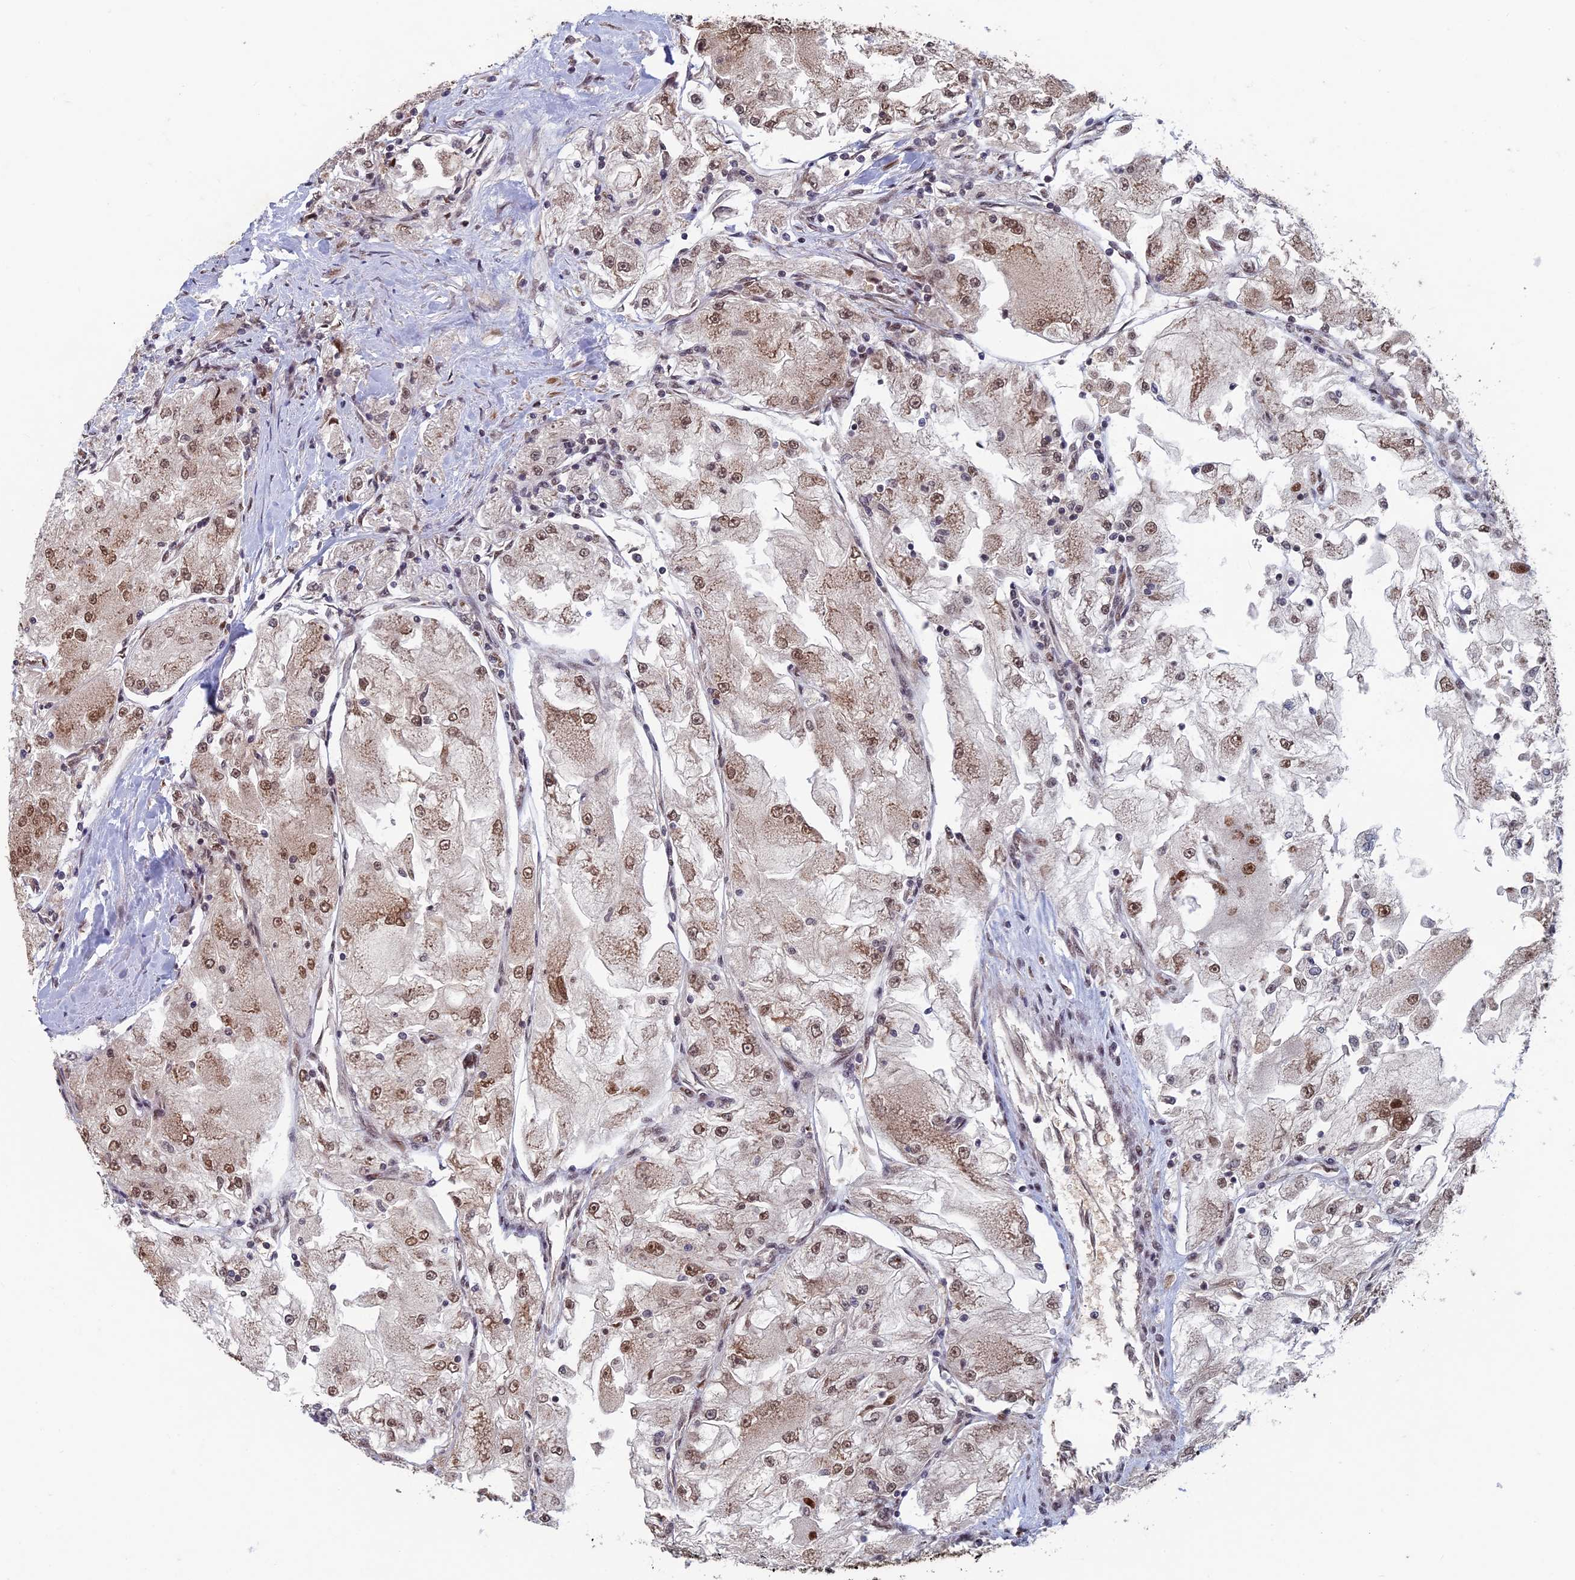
{"staining": {"intensity": "moderate", "quantity": ">75%", "location": "nuclear"}, "tissue": "renal cancer", "cell_type": "Tumor cells", "image_type": "cancer", "snomed": [{"axis": "morphology", "description": "Adenocarcinoma, NOS"}, {"axis": "topography", "description": "Kidney"}], "caption": "There is medium levels of moderate nuclear positivity in tumor cells of adenocarcinoma (renal), as demonstrated by immunohistochemical staining (brown color).", "gene": "FAM53C", "patient": {"sex": "female", "age": 72}}